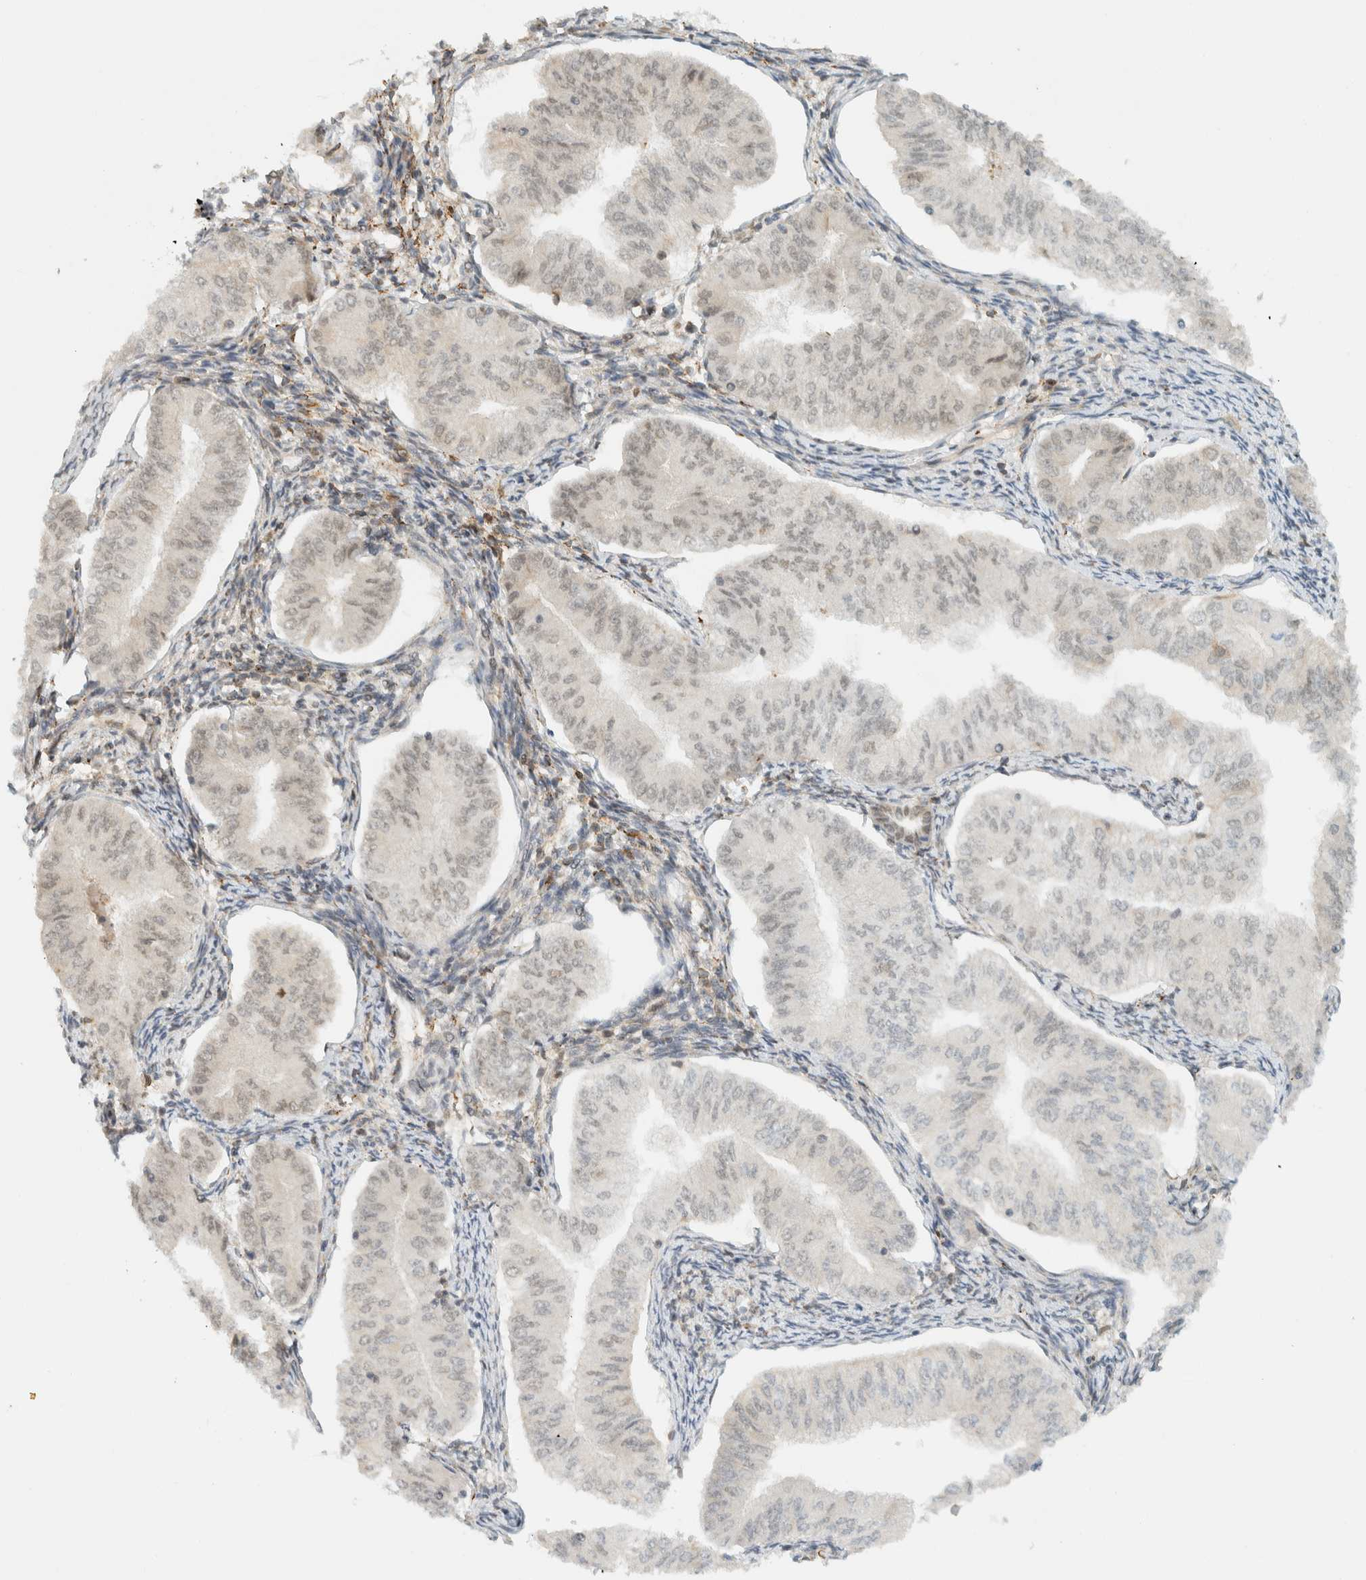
{"staining": {"intensity": "negative", "quantity": "none", "location": "none"}, "tissue": "endometrial cancer", "cell_type": "Tumor cells", "image_type": "cancer", "snomed": [{"axis": "morphology", "description": "Normal tissue, NOS"}, {"axis": "morphology", "description": "Adenocarcinoma, NOS"}, {"axis": "topography", "description": "Endometrium"}], "caption": "Tumor cells are negative for brown protein staining in endometrial adenocarcinoma.", "gene": "ITPRID1", "patient": {"sex": "female", "age": 53}}